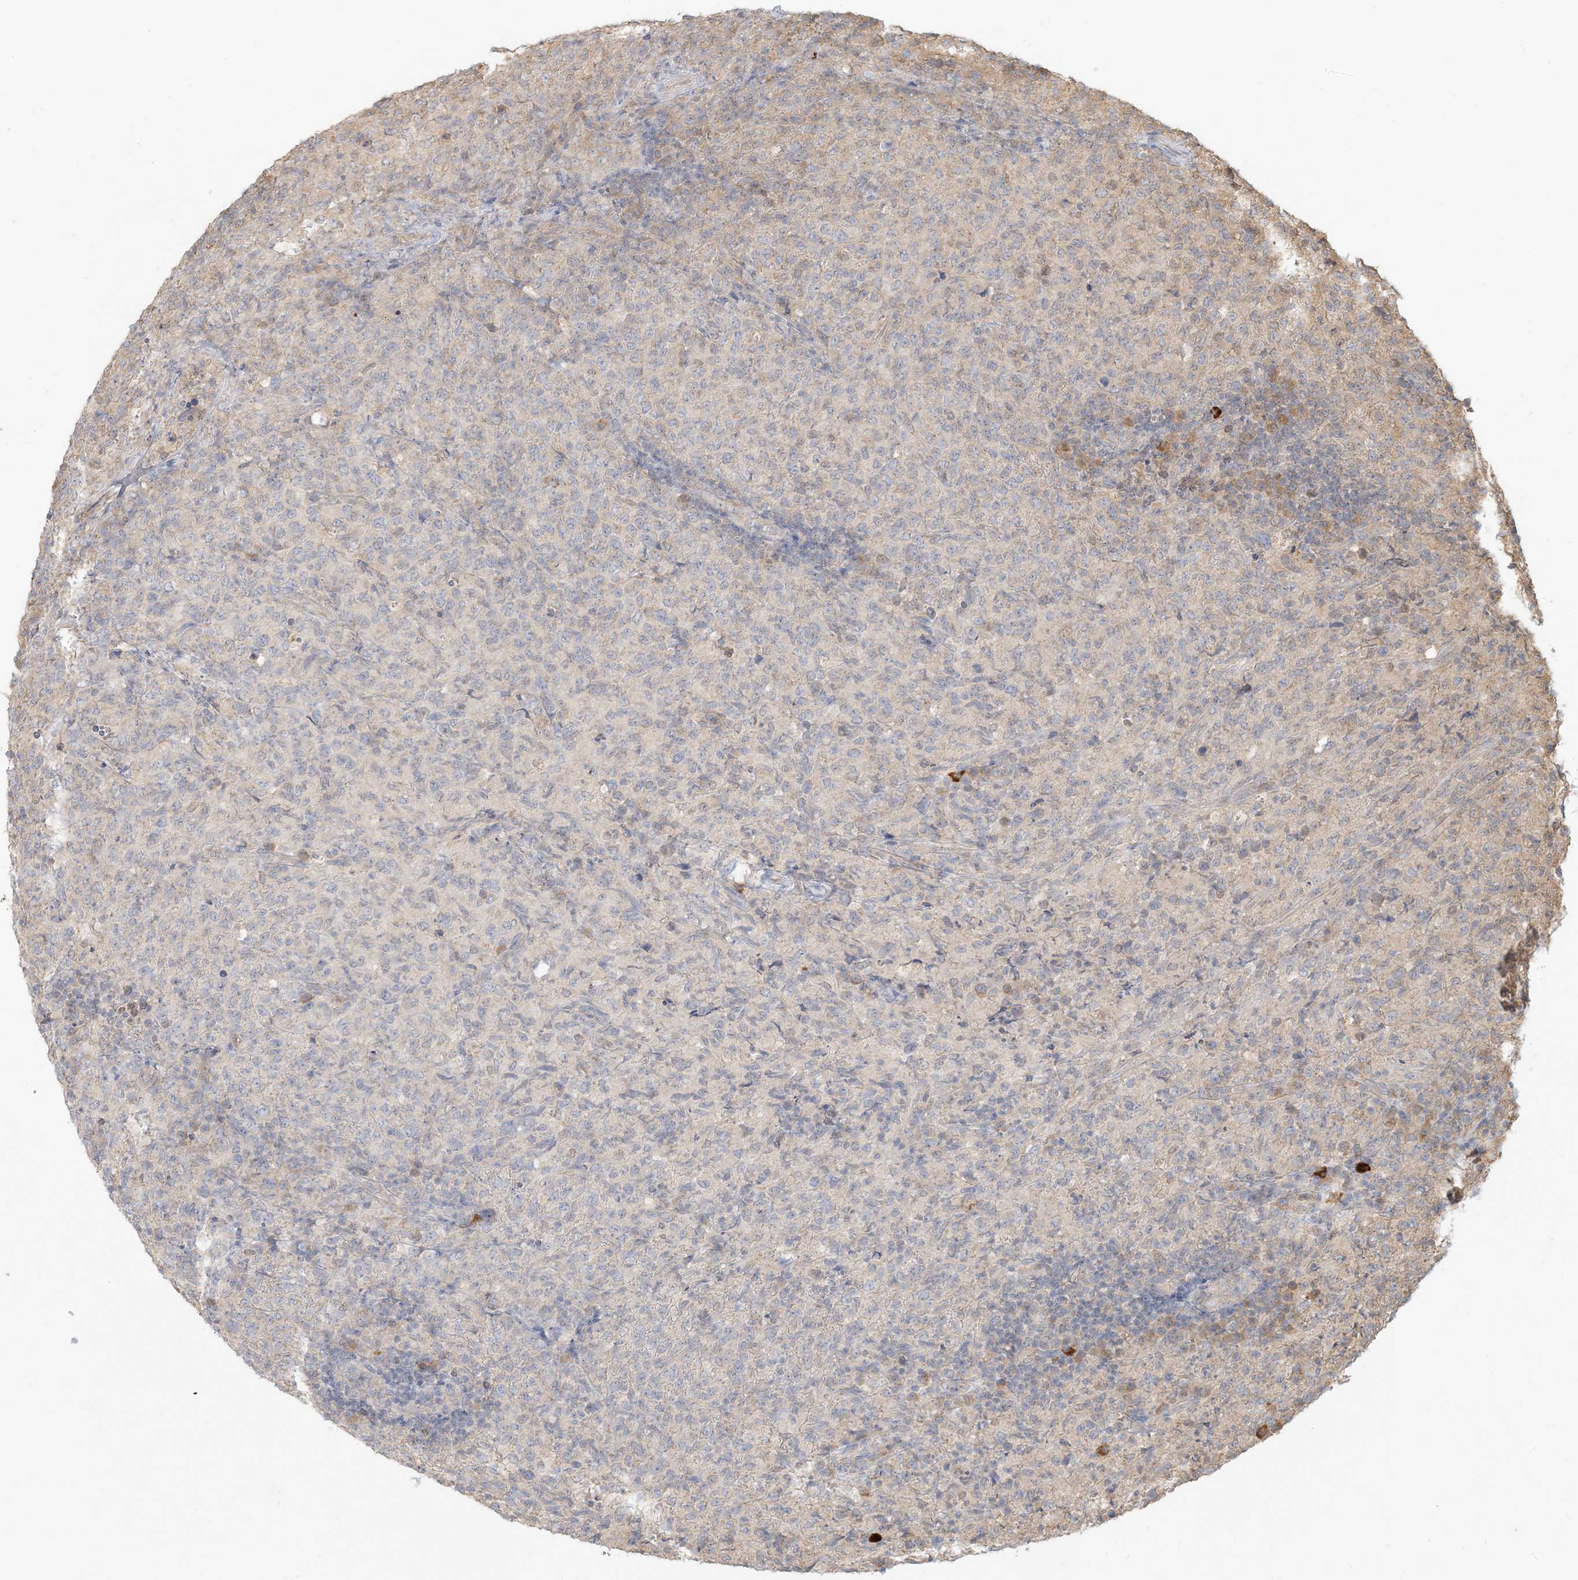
{"staining": {"intensity": "negative", "quantity": "none", "location": "none"}, "tissue": "lymphoma", "cell_type": "Tumor cells", "image_type": "cancer", "snomed": [{"axis": "morphology", "description": "Malignant lymphoma, non-Hodgkin's type, High grade"}, {"axis": "topography", "description": "Tonsil"}], "caption": "This image is of lymphoma stained with IHC to label a protein in brown with the nuclei are counter-stained blue. There is no positivity in tumor cells.", "gene": "MCOLN1", "patient": {"sex": "female", "age": 36}}